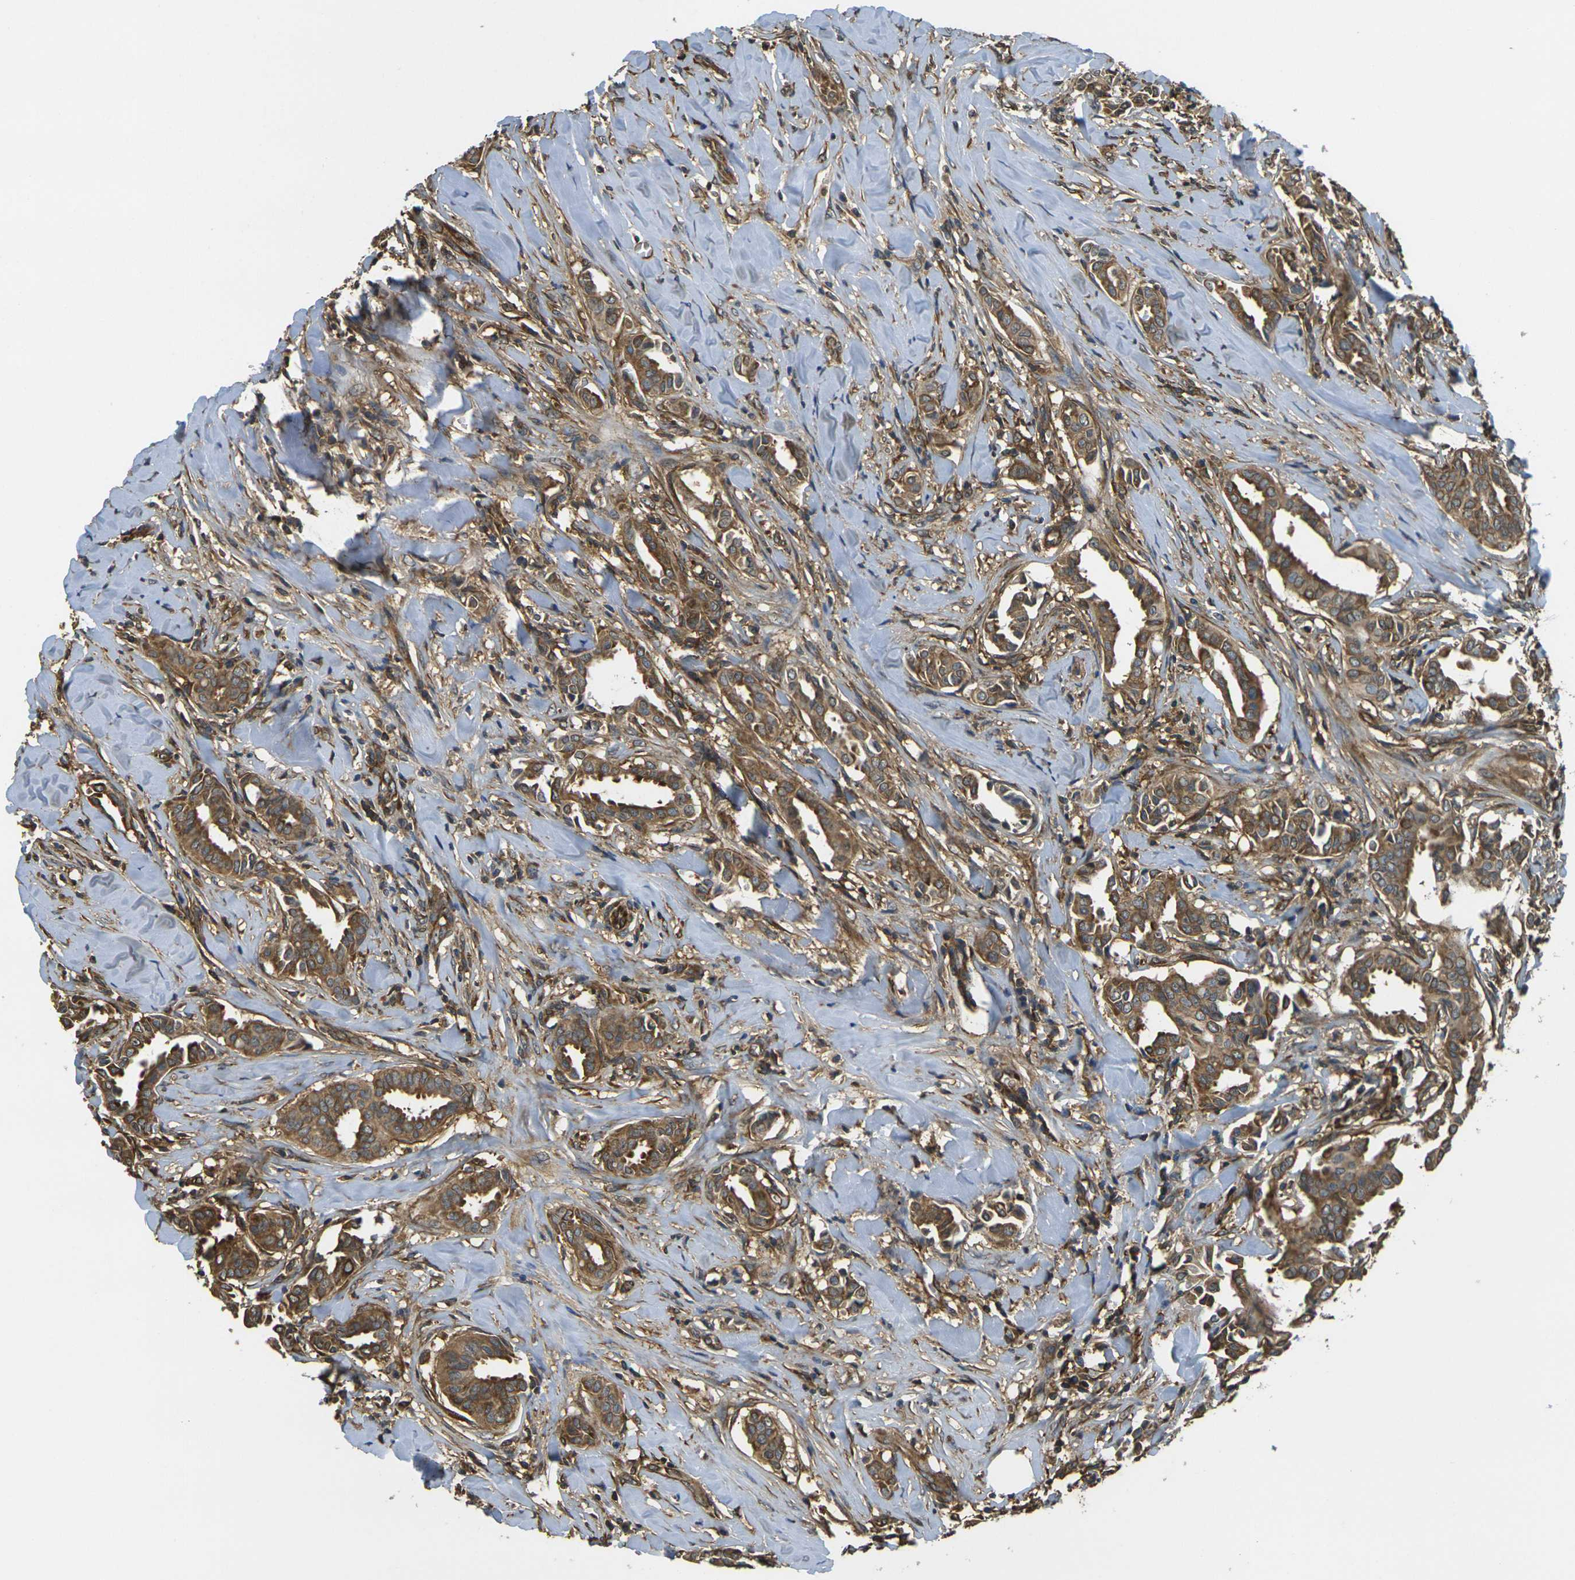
{"staining": {"intensity": "strong", "quantity": ">75%", "location": "cytoplasmic/membranous"}, "tissue": "head and neck cancer", "cell_type": "Tumor cells", "image_type": "cancer", "snomed": [{"axis": "morphology", "description": "Adenocarcinoma, NOS"}, {"axis": "topography", "description": "Salivary gland"}, {"axis": "topography", "description": "Head-Neck"}], "caption": "Strong cytoplasmic/membranous expression for a protein is identified in approximately >75% of tumor cells of head and neck cancer (adenocarcinoma) using IHC.", "gene": "CAST", "patient": {"sex": "female", "age": 59}}